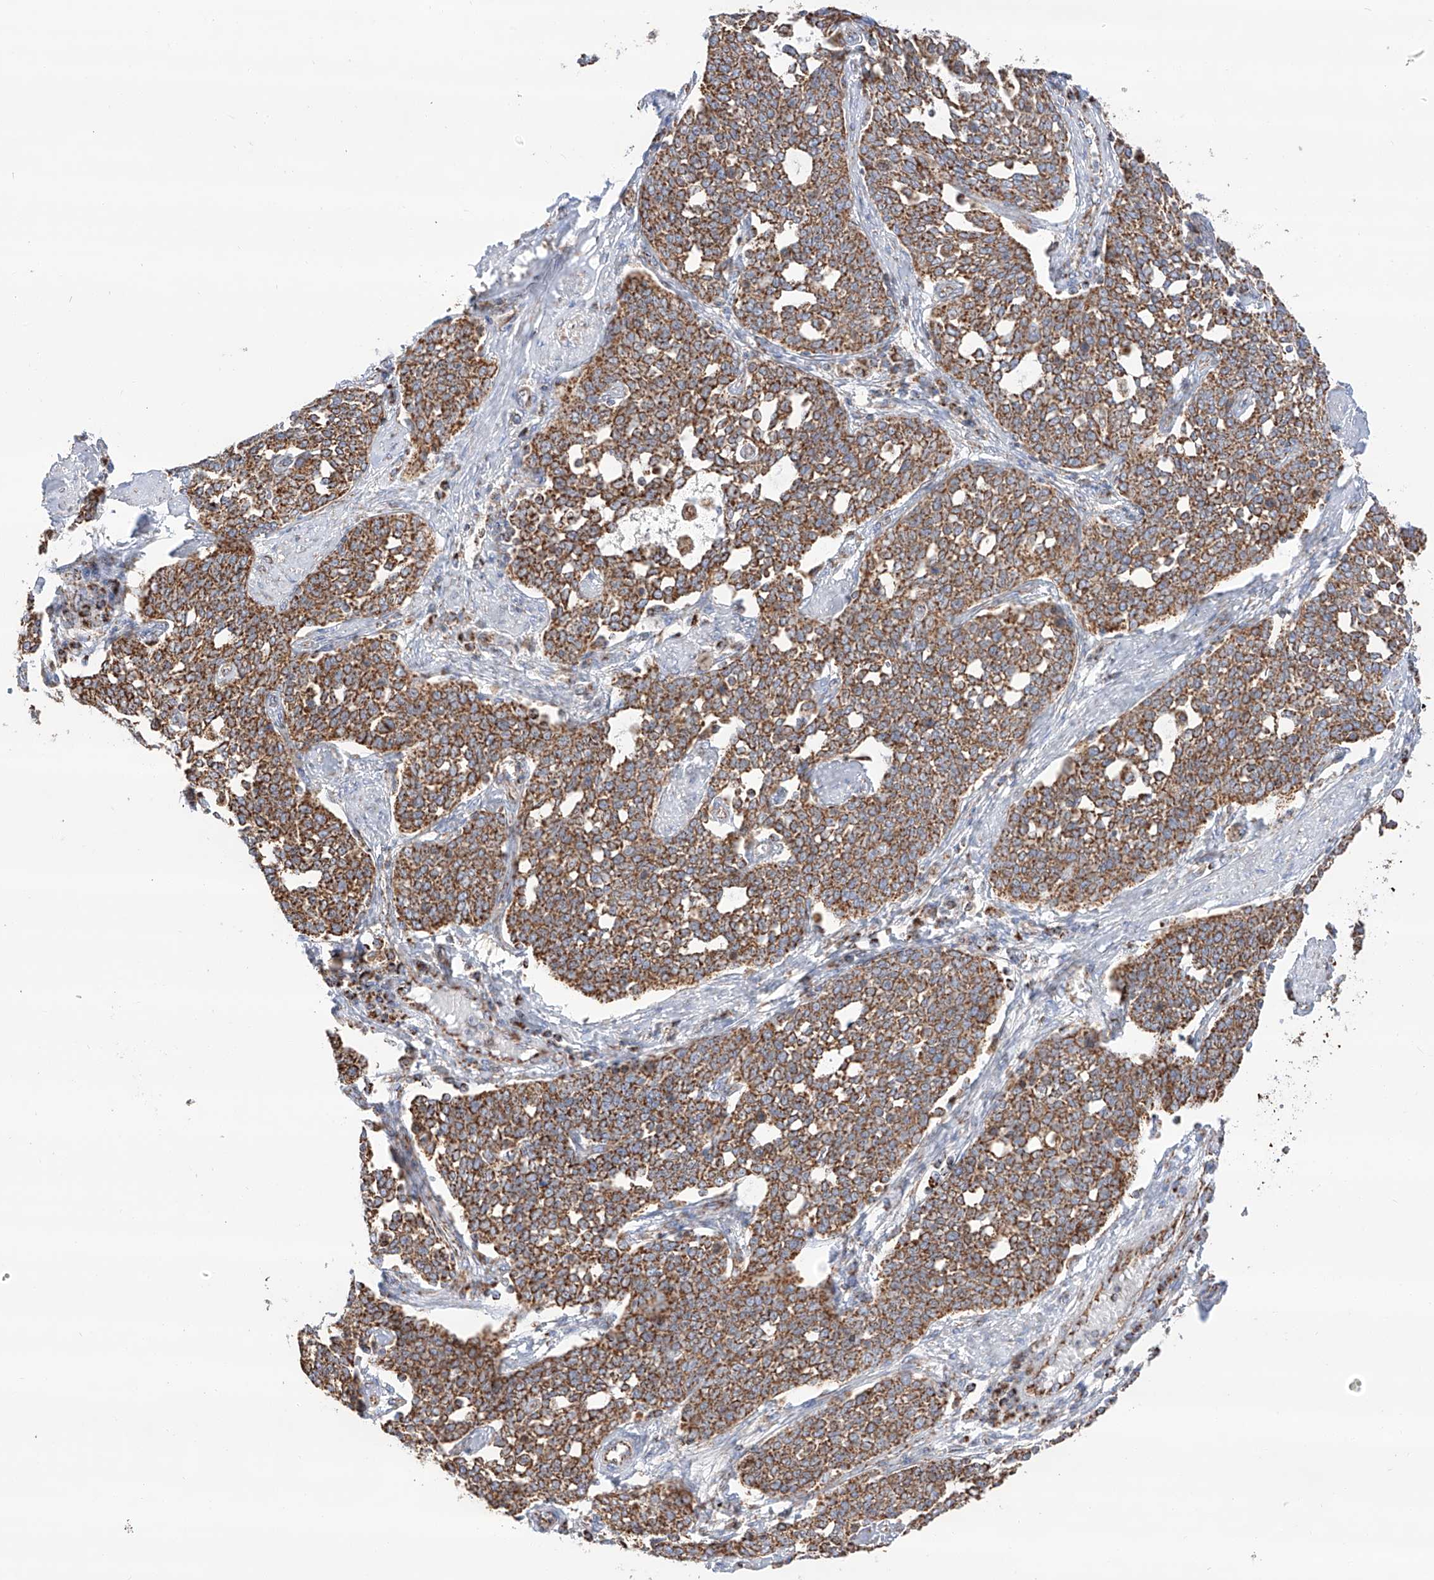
{"staining": {"intensity": "moderate", "quantity": ">75%", "location": "cytoplasmic/membranous"}, "tissue": "cervical cancer", "cell_type": "Tumor cells", "image_type": "cancer", "snomed": [{"axis": "morphology", "description": "Squamous cell carcinoma, NOS"}, {"axis": "topography", "description": "Cervix"}], "caption": "Approximately >75% of tumor cells in squamous cell carcinoma (cervical) reveal moderate cytoplasmic/membranous protein expression as visualized by brown immunohistochemical staining.", "gene": "TTC27", "patient": {"sex": "female", "age": 34}}